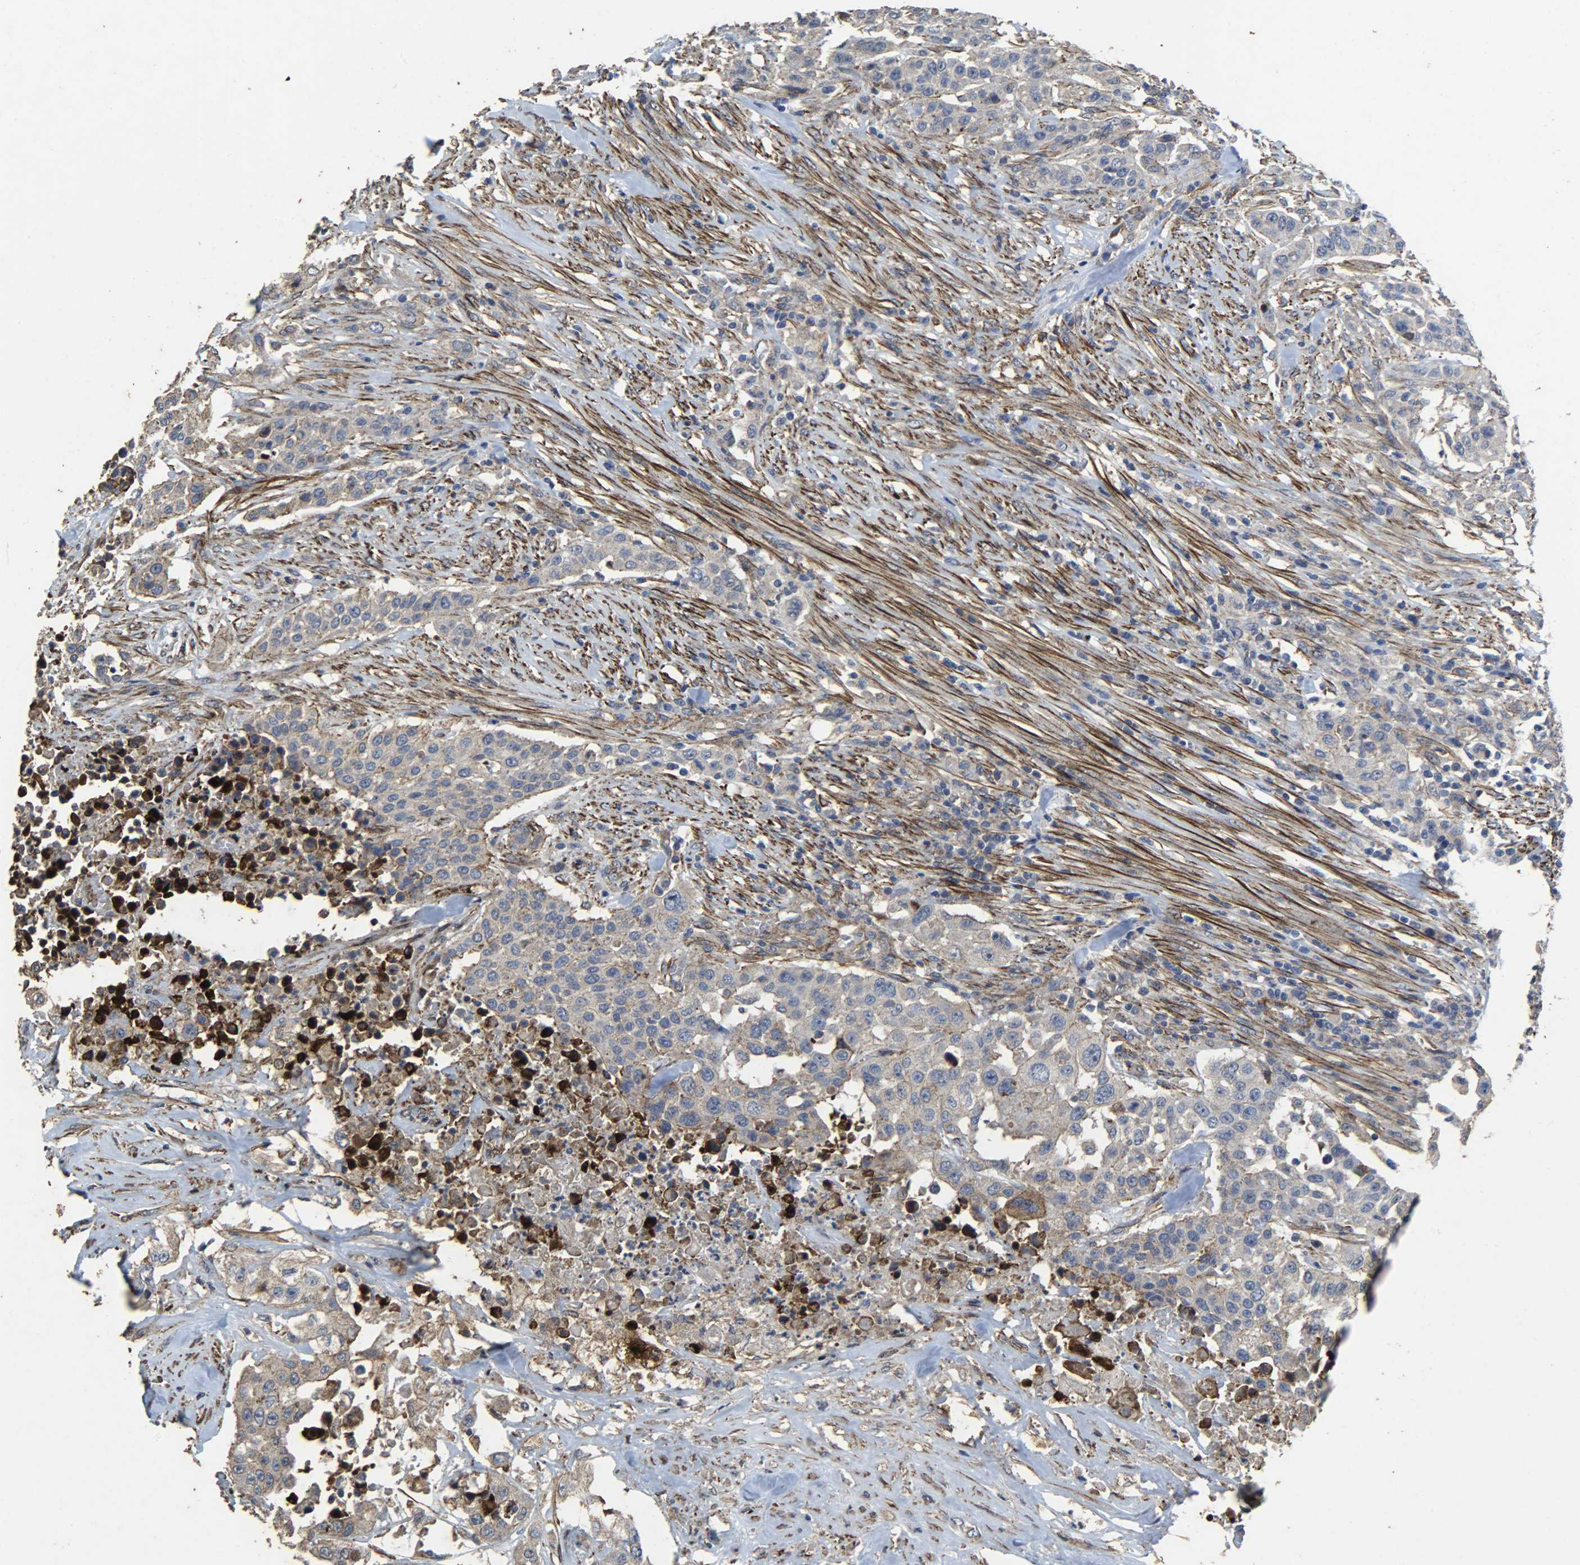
{"staining": {"intensity": "negative", "quantity": "none", "location": "none"}, "tissue": "urothelial cancer", "cell_type": "Tumor cells", "image_type": "cancer", "snomed": [{"axis": "morphology", "description": "Urothelial carcinoma, High grade"}, {"axis": "topography", "description": "Urinary bladder"}], "caption": "Immunohistochemical staining of human urothelial cancer demonstrates no significant expression in tumor cells.", "gene": "TPM4", "patient": {"sex": "male", "age": 74}}